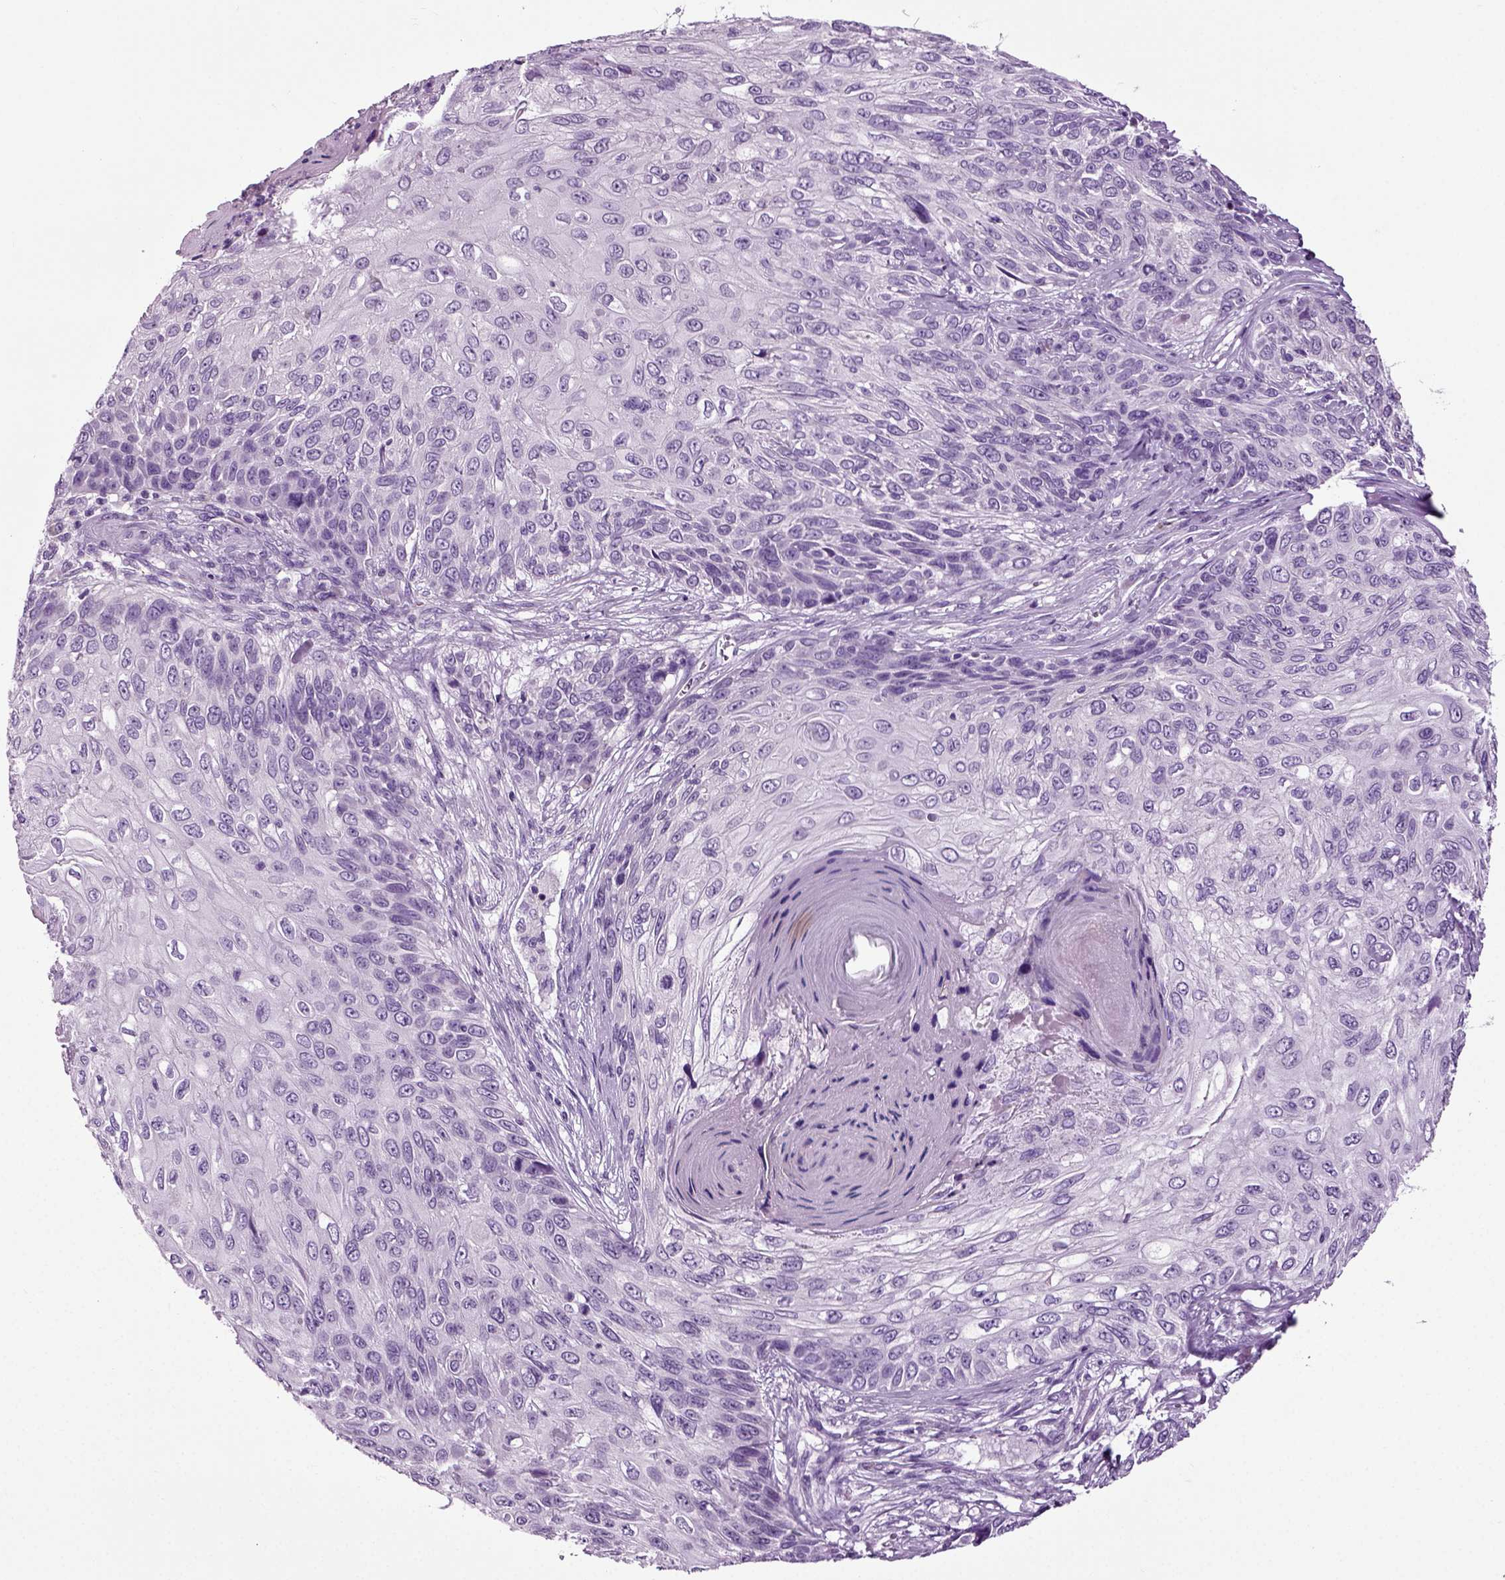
{"staining": {"intensity": "negative", "quantity": "none", "location": "none"}, "tissue": "skin cancer", "cell_type": "Tumor cells", "image_type": "cancer", "snomed": [{"axis": "morphology", "description": "Squamous cell carcinoma, NOS"}, {"axis": "topography", "description": "Skin"}], "caption": "Immunohistochemical staining of human skin cancer (squamous cell carcinoma) displays no significant staining in tumor cells. Nuclei are stained in blue.", "gene": "DNAH10", "patient": {"sex": "male", "age": 92}}